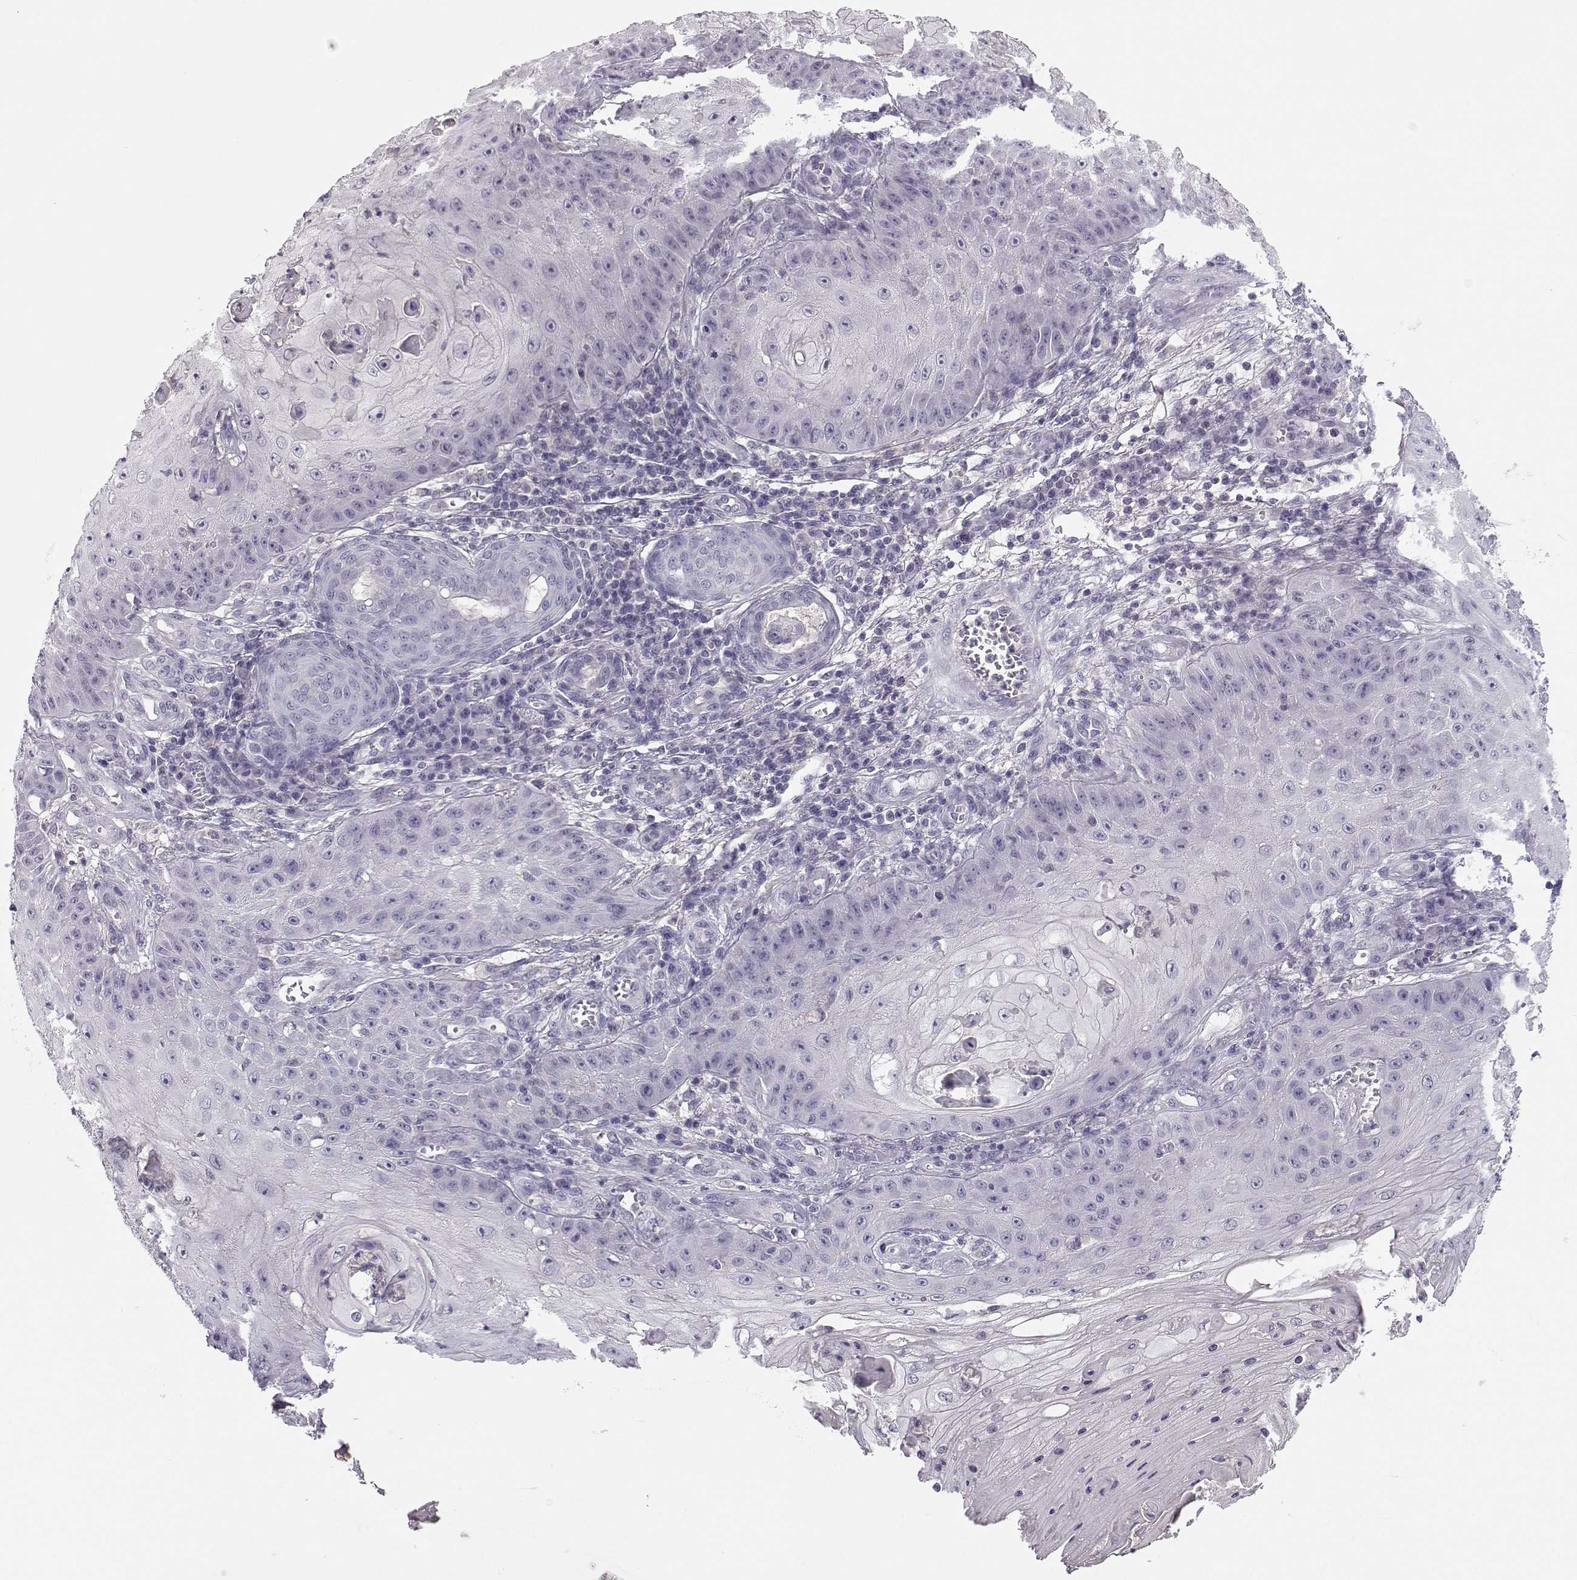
{"staining": {"intensity": "negative", "quantity": "none", "location": "none"}, "tissue": "skin cancer", "cell_type": "Tumor cells", "image_type": "cancer", "snomed": [{"axis": "morphology", "description": "Squamous cell carcinoma, NOS"}, {"axis": "topography", "description": "Skin"}], "caption": "Tumor cells are negative for protein expression in human skin cancer (squamous cell carcinoma).", "gene": "MROH7", "patient": {"sex": "male", "age": 70}}